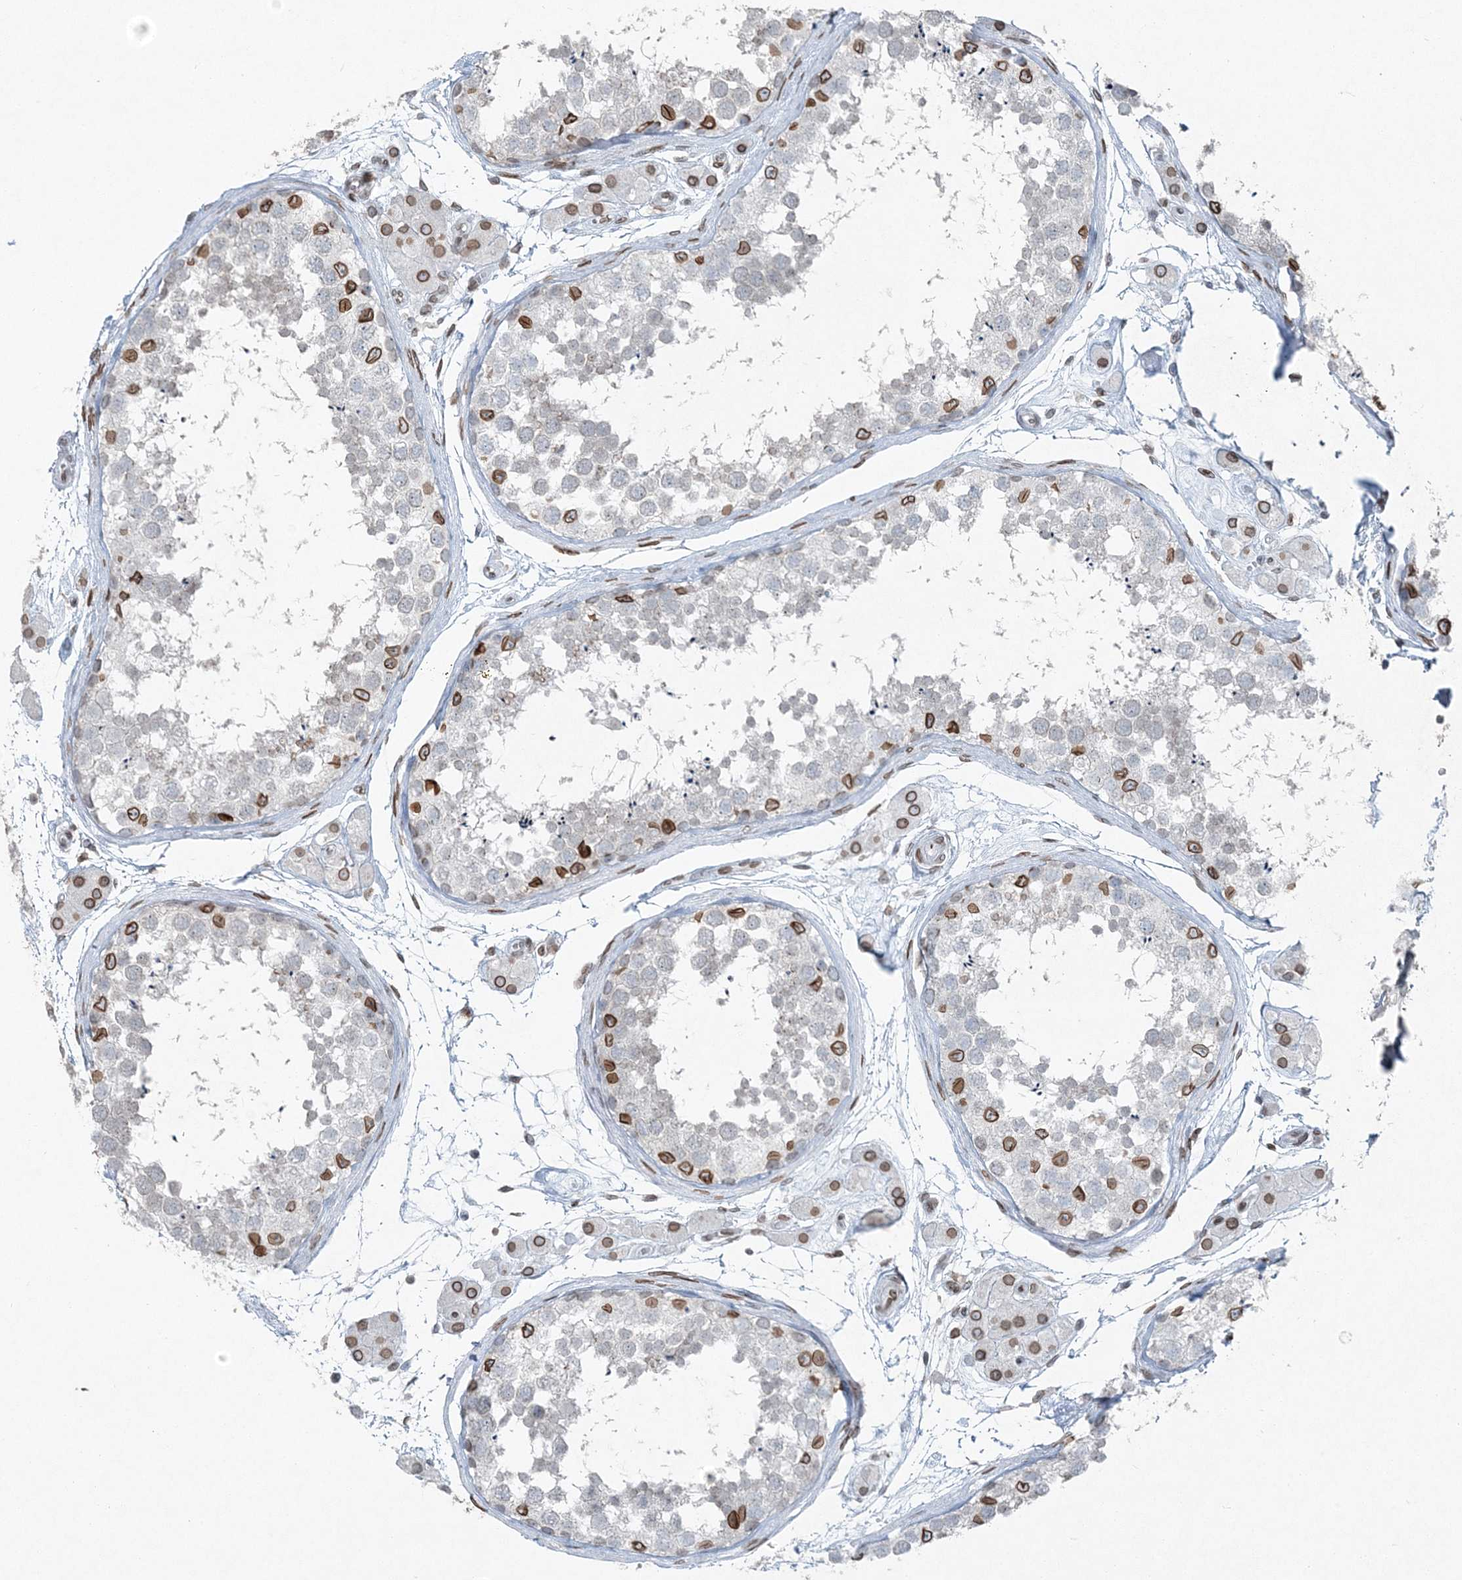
{"staining": {"intensity": "strong", "quantity": "<25%", "location": "cytoplasmic/membranous,nuclear"}, "tissue": "testis", "cell_type": "Cells in seminiferous ducts", "image_type": "normal", "snomed": [{"axis": "morphology", "description": "Normal tissue, NOS"}, {"axis": "topography", "description": "Testis"}], "caption": "Protein expression analysis of benign human testis reveals strong cytoplasmic/membranous,nuclear staining in approximately <25% of cells in seminiferous ducts. The protein is shown in brown color, while the nuclei are stained blue.", "gene": "GJD4", "patient": {"sex": "male", "age": 56}}